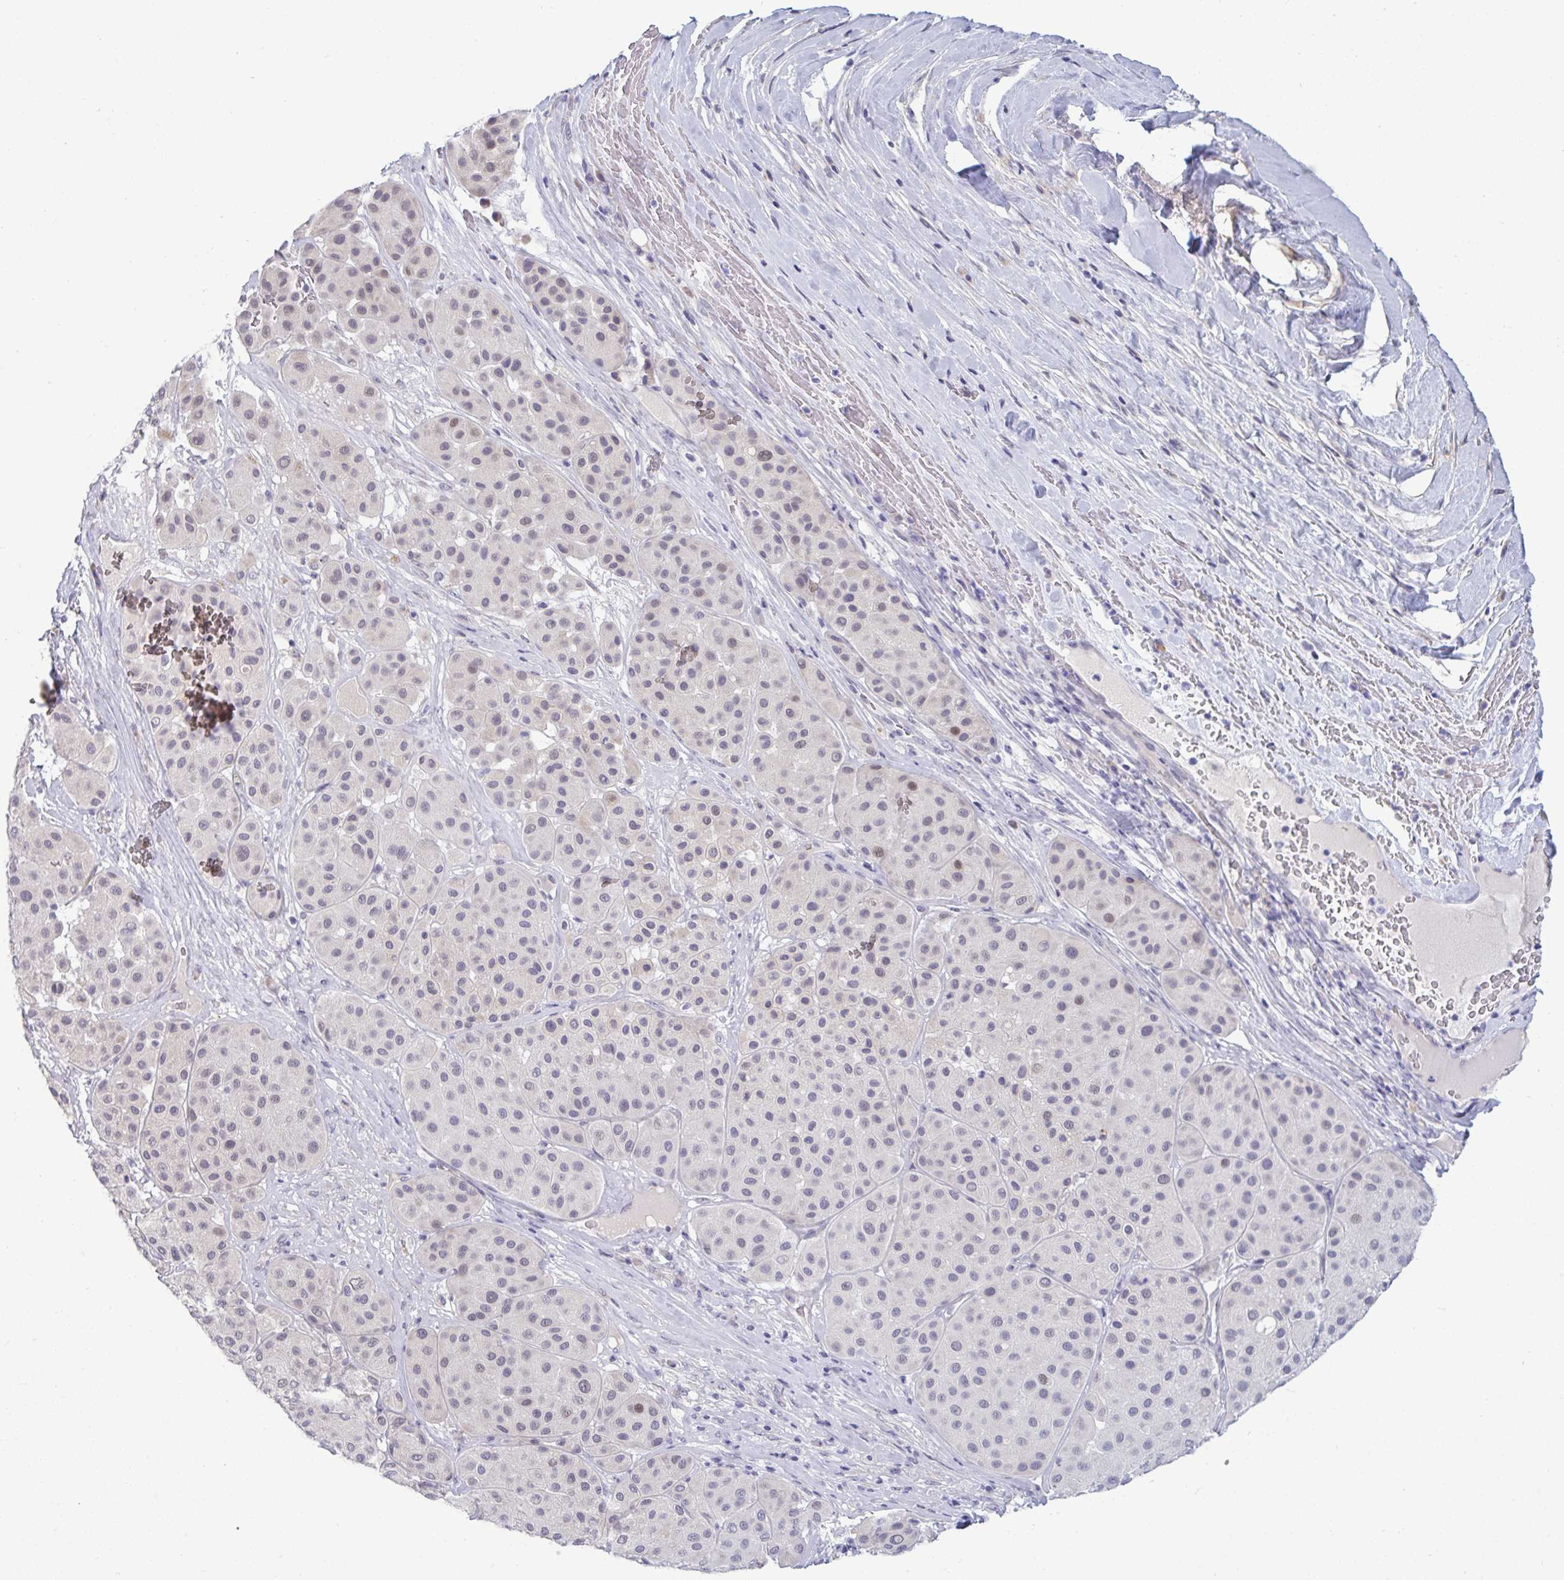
{"staining": {"intensity": "negative", "quantity": "none", "location": "none"}, "tissue": "melanoma", "cell_type": "Tumor cells", "image_type": "cancer", "snomed": [{"axis": "morphology", "description": "Malignant melanoma, Metastatic site"}, {"axis": "topography", "description": "Smooth muscle"}], "caption": "This is an IHC image of human malignant melanoma (metastatic site). There is no expression in tumor cells.", "gene": "TCEAL8", "patient": {"sex": "male", "age": 41}}